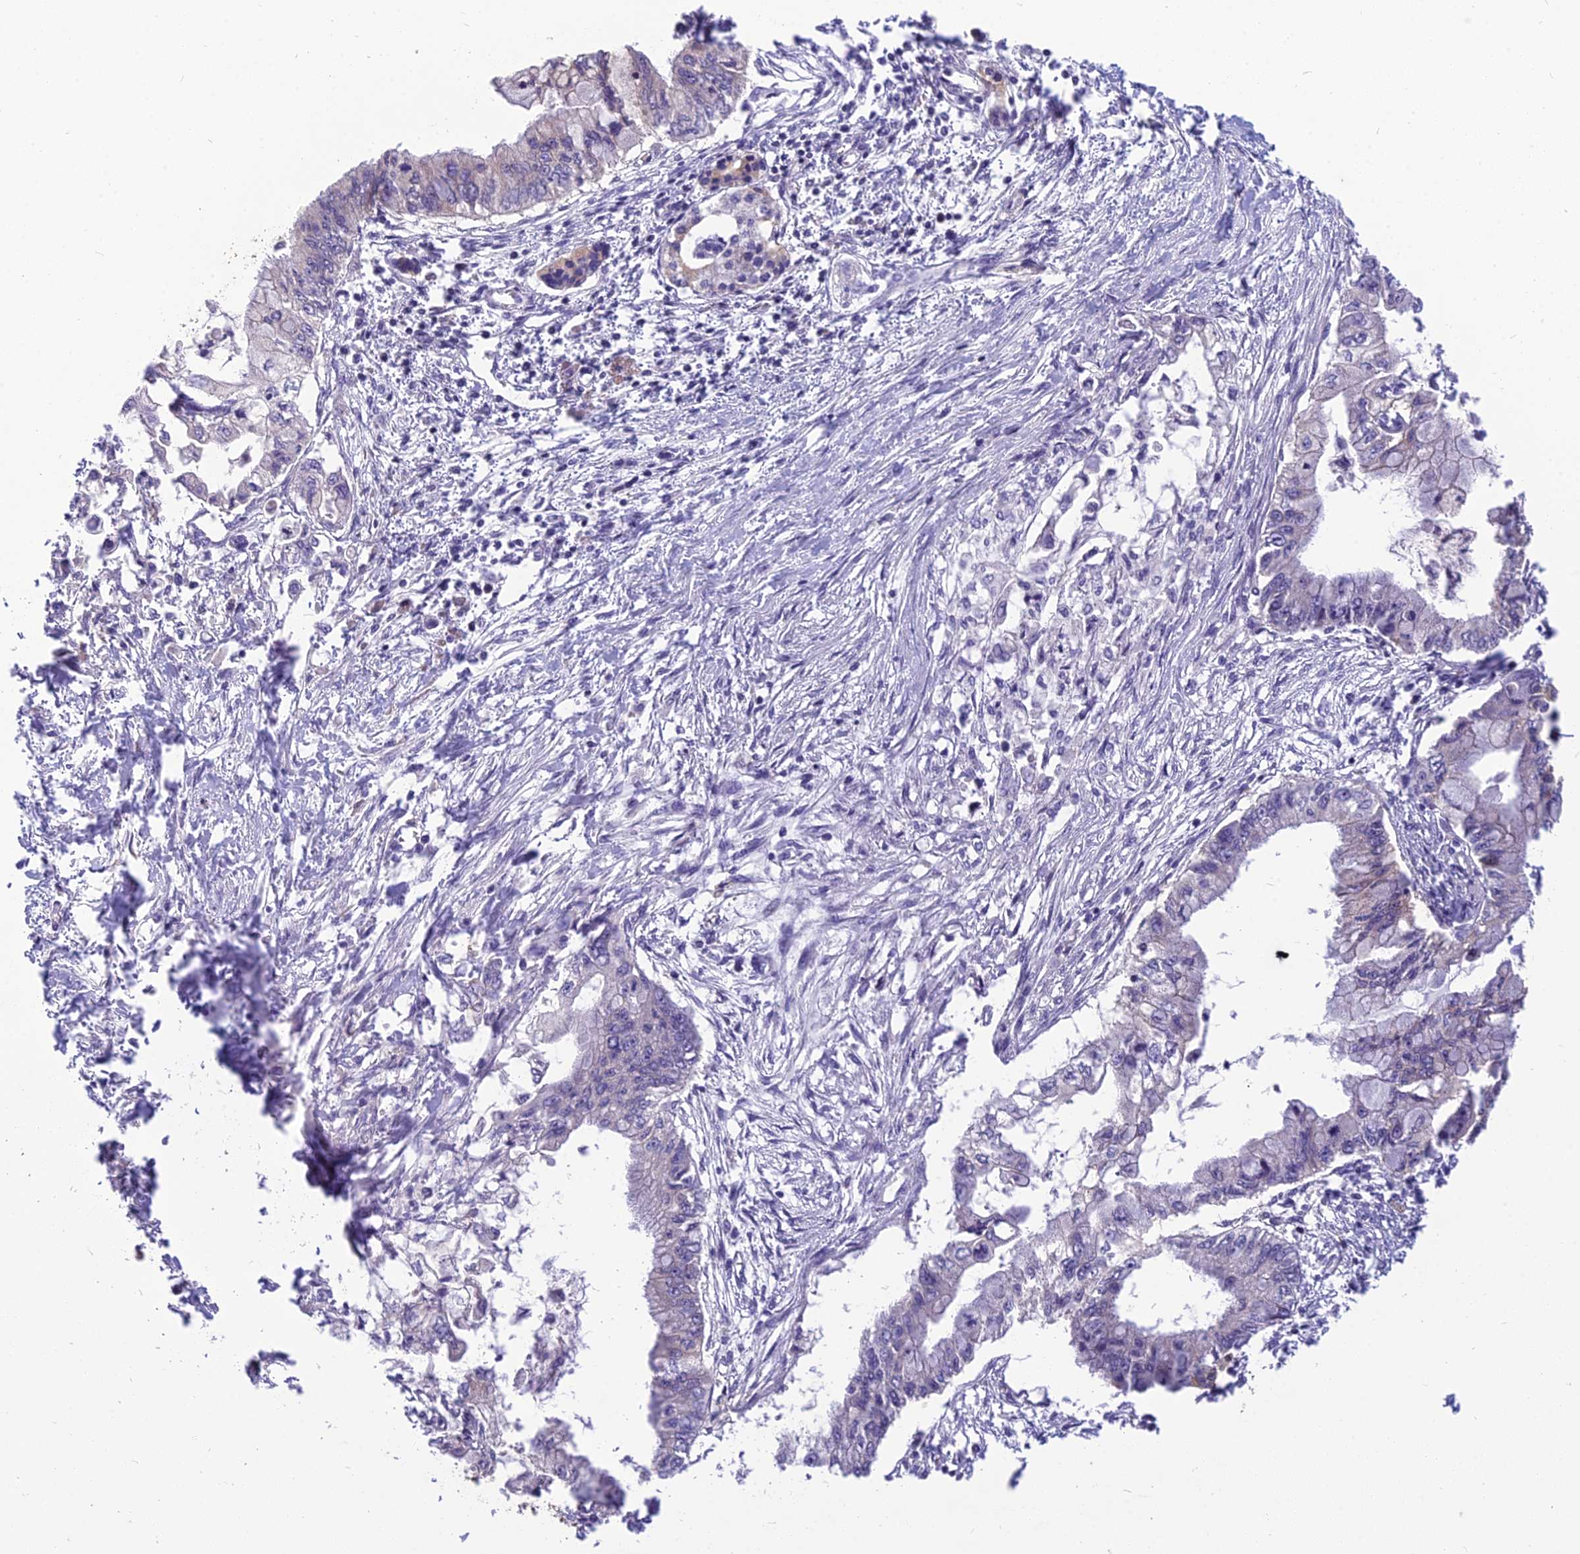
{"staining": {"intensity": "negative", "quantity": "none", "location": "none"}, "tissue": "pancreatic cancer", "cell_type": "Tumor cells", "image_type": "cancer", "snomed": [{"axis": "morphology", "description": "Adenocarcinoma, NOS"}, {"axis": "topography", "description": "Pancreas"}], "caption": "IHC micrograph of human pancreatic cancer stained for a protein (brown), which exhibits no staining in tumor cells.", "gene": "TSPAN15", "patient": {"sex": "male", "age": 48}}